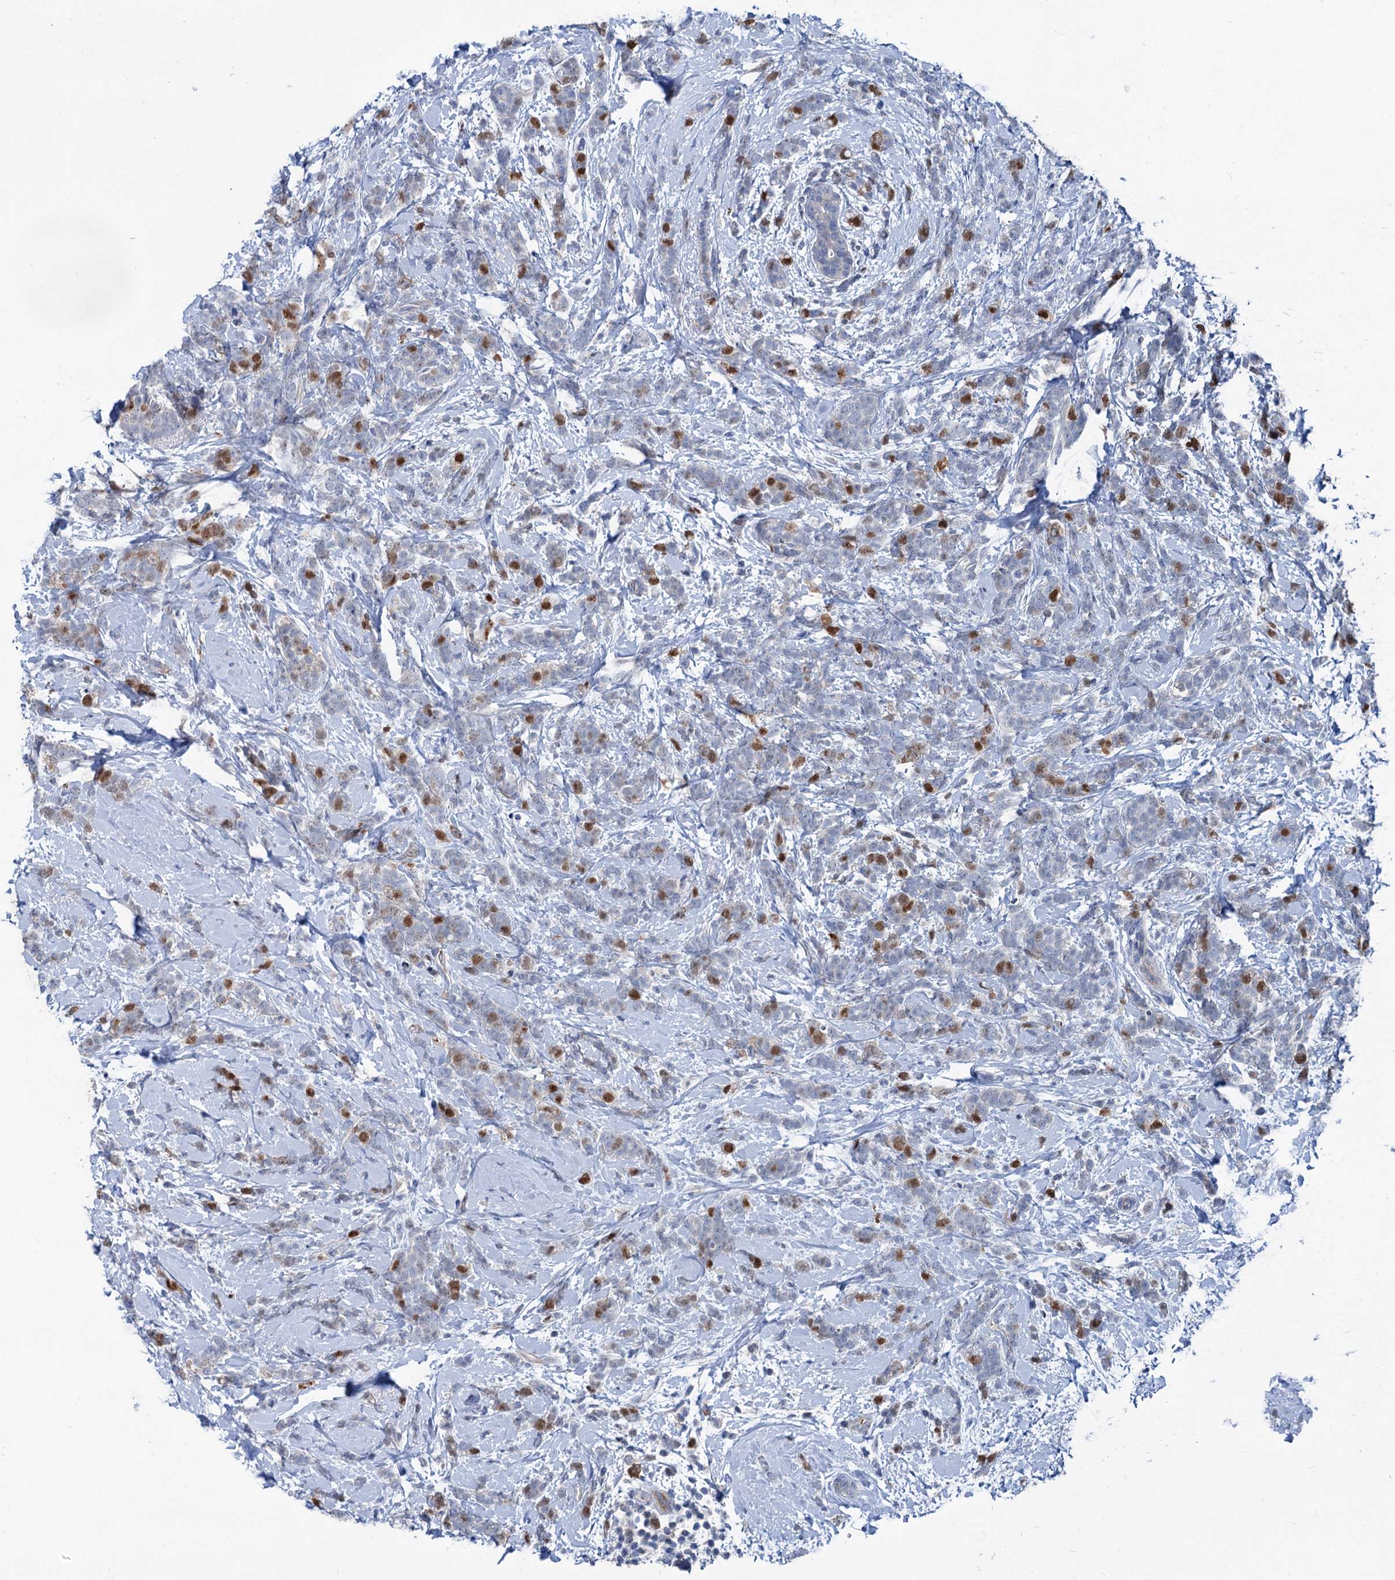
{"staining": {"intensity": "moderate", "quantity": "<25%", "location": "nuclear"}, "tissue": "breast cancer", "cell_type": "Tumor cells", "image_type": "cancer", "snomed": [{"axis": "morphology", "description": "Lobular carcinoma"}, {"axis": "topography", "description": "Breast"}], "caption": "Protein staining of breast cancer (lobular carcinoma) tissue reveals moderate nuclear staining in approximately <25% of tumor cells. (DAB IHC, brown staining for protein, blue staining for nuclei).", "gene": "FAM111B", "patient": {"sex": "female", "age": 58}}